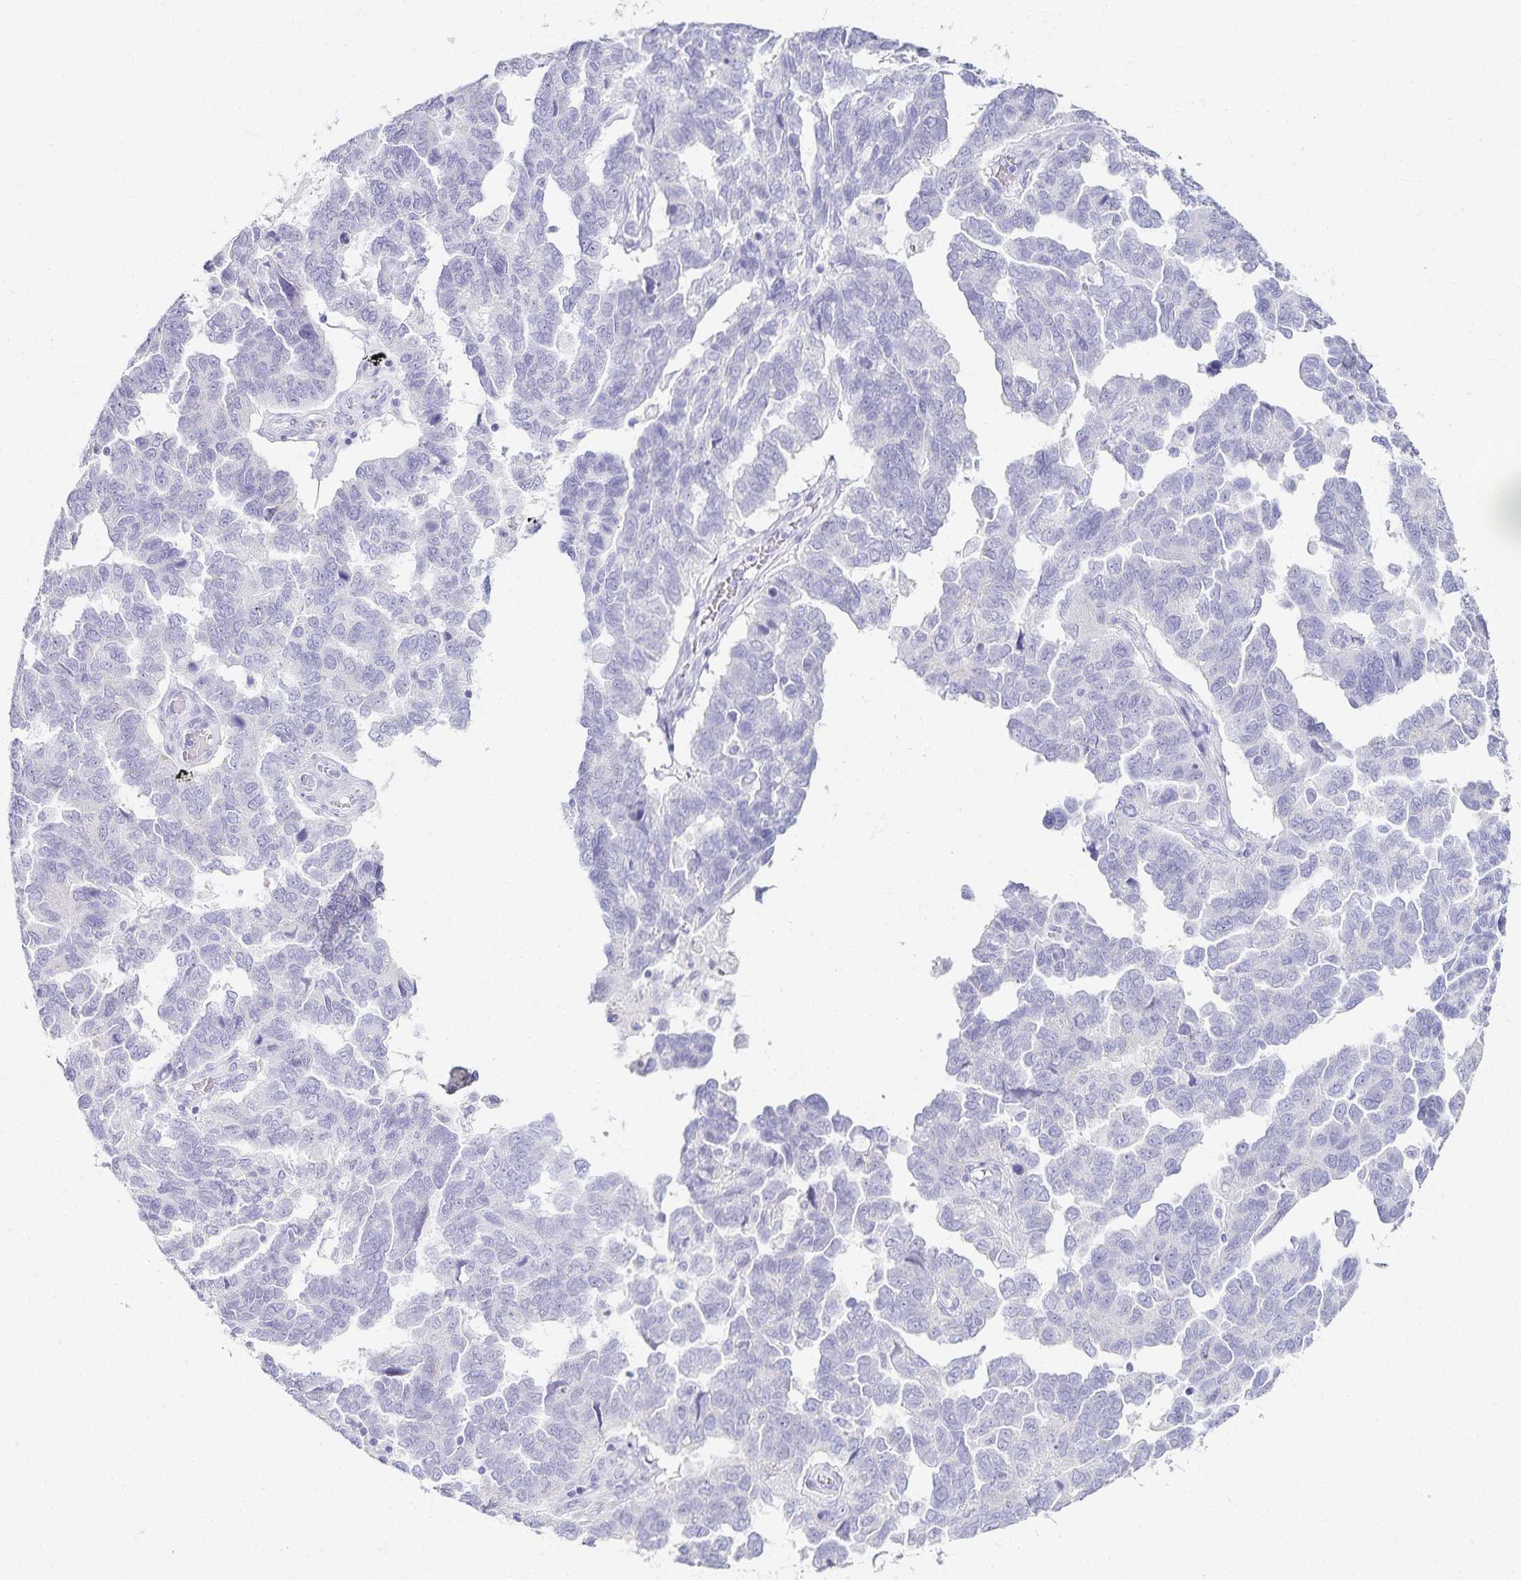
{"staining": {"intensity": "negative", "quantity": "none", "location": "none"}, "tissue": "ovarian cancer", "cell_type": "Tumor cells", "image_type": "cancer", "snomed": [{"axis": "morphology", "description": "Cystadenocarcinoma, serous, NOS"}, {"axis": "topography", "description": "Ovary"}], "caption": "DAB immunohistochemical staining of human ovarian serous cystadenocarcinoma displays no significant staining in tumor cells.", "gene": "GP2", "patient": {"sex": "female", "age": 64}}